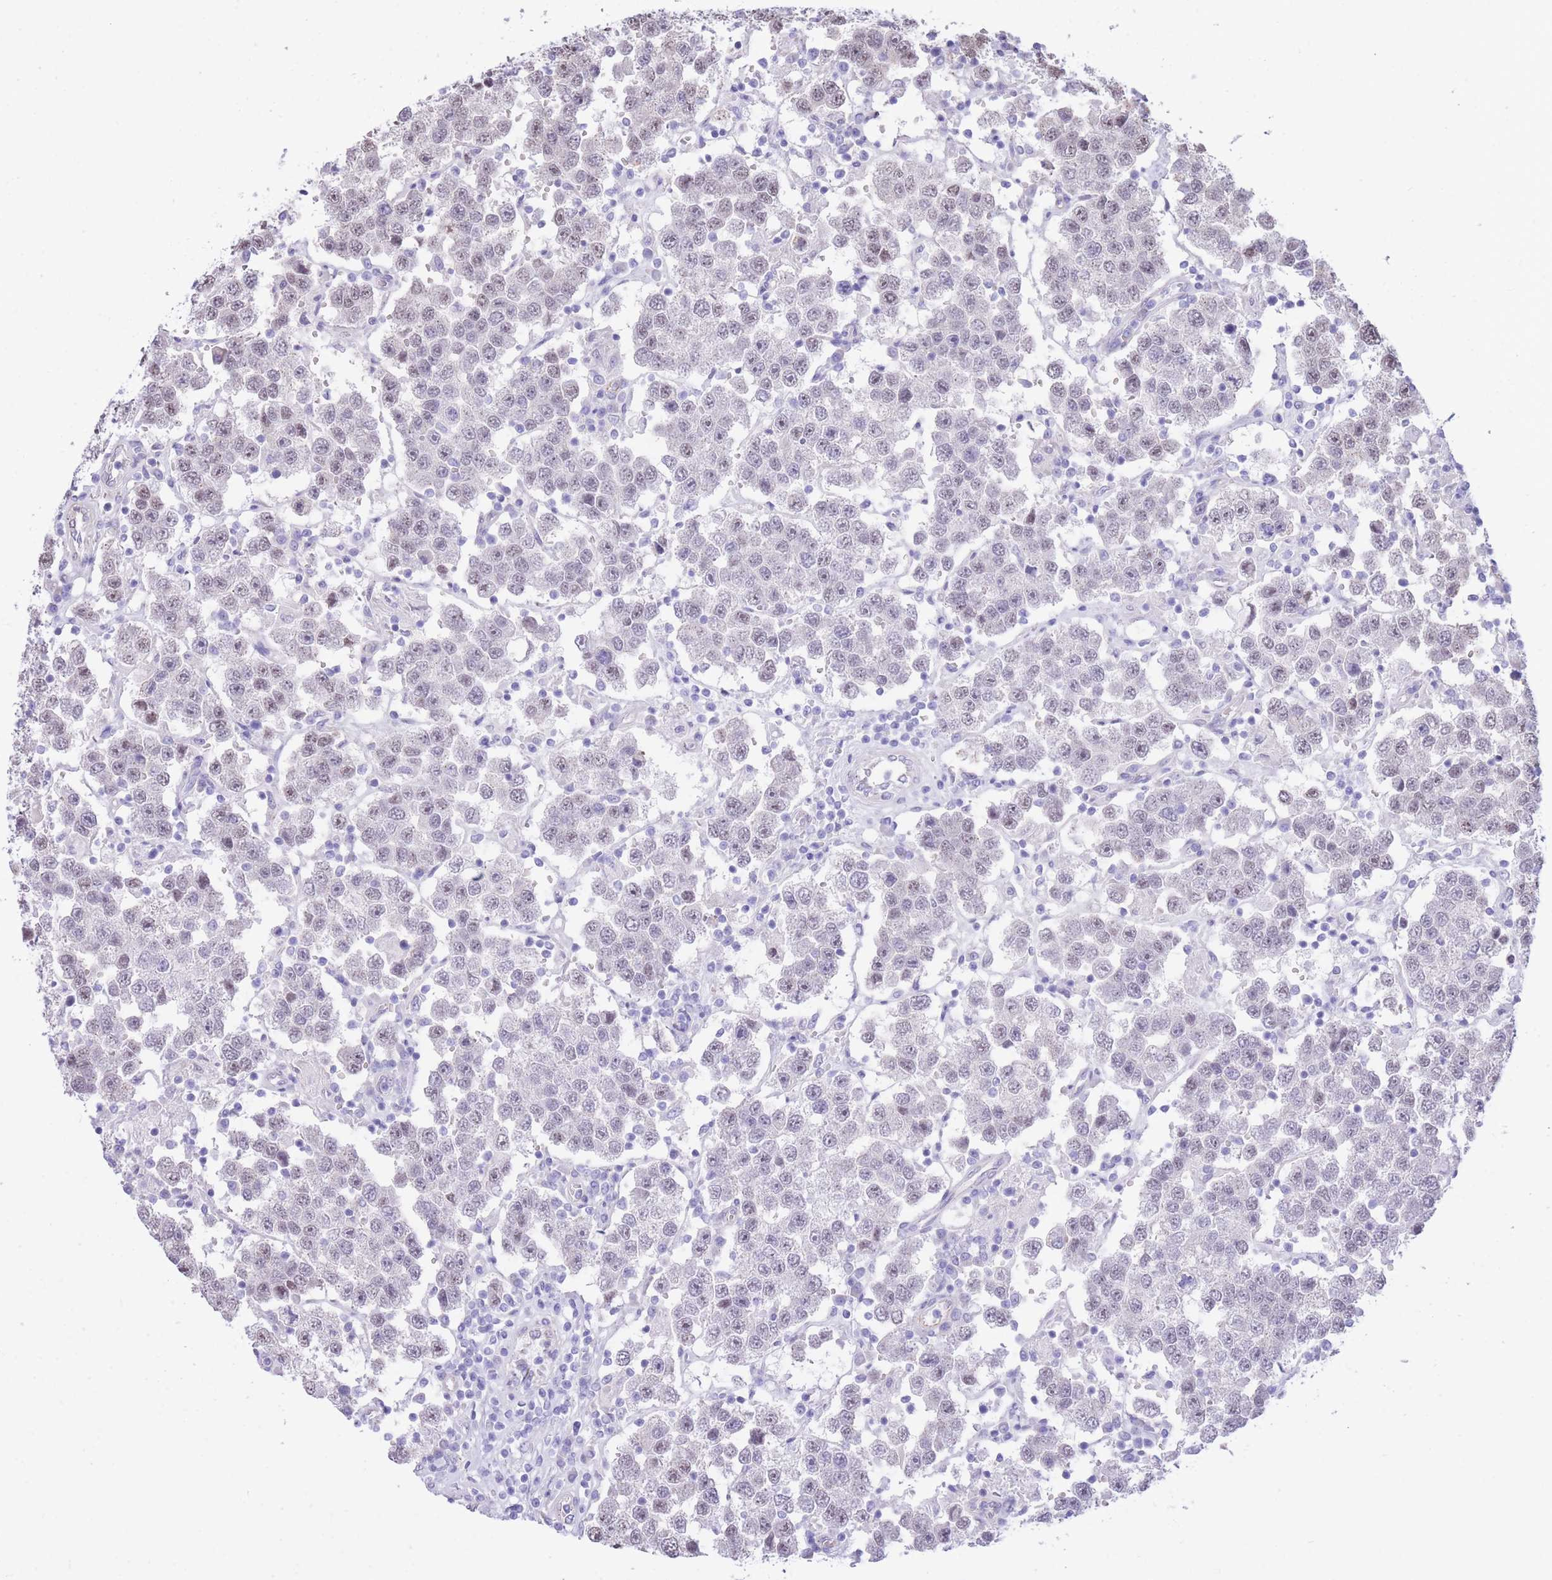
{"staining": {"intensity": "weak", "quantity": "<25%", "location": "nuclear"}, "tissue": "testis cancer", "cell_type": "Tumor cells", "image_type": "cancer", "snomed": [{"axis": "morphology", "description": "Seminoma, NOS"}, {"axis": "topography", "description": "Testis"}], "caption": "Human testis cancer stained for a protein using immunohistochemistry (IHC) shows no positivity in tumor cells.", "gene": "PSG8", "patient": {"sex": "male", "age": 37}}